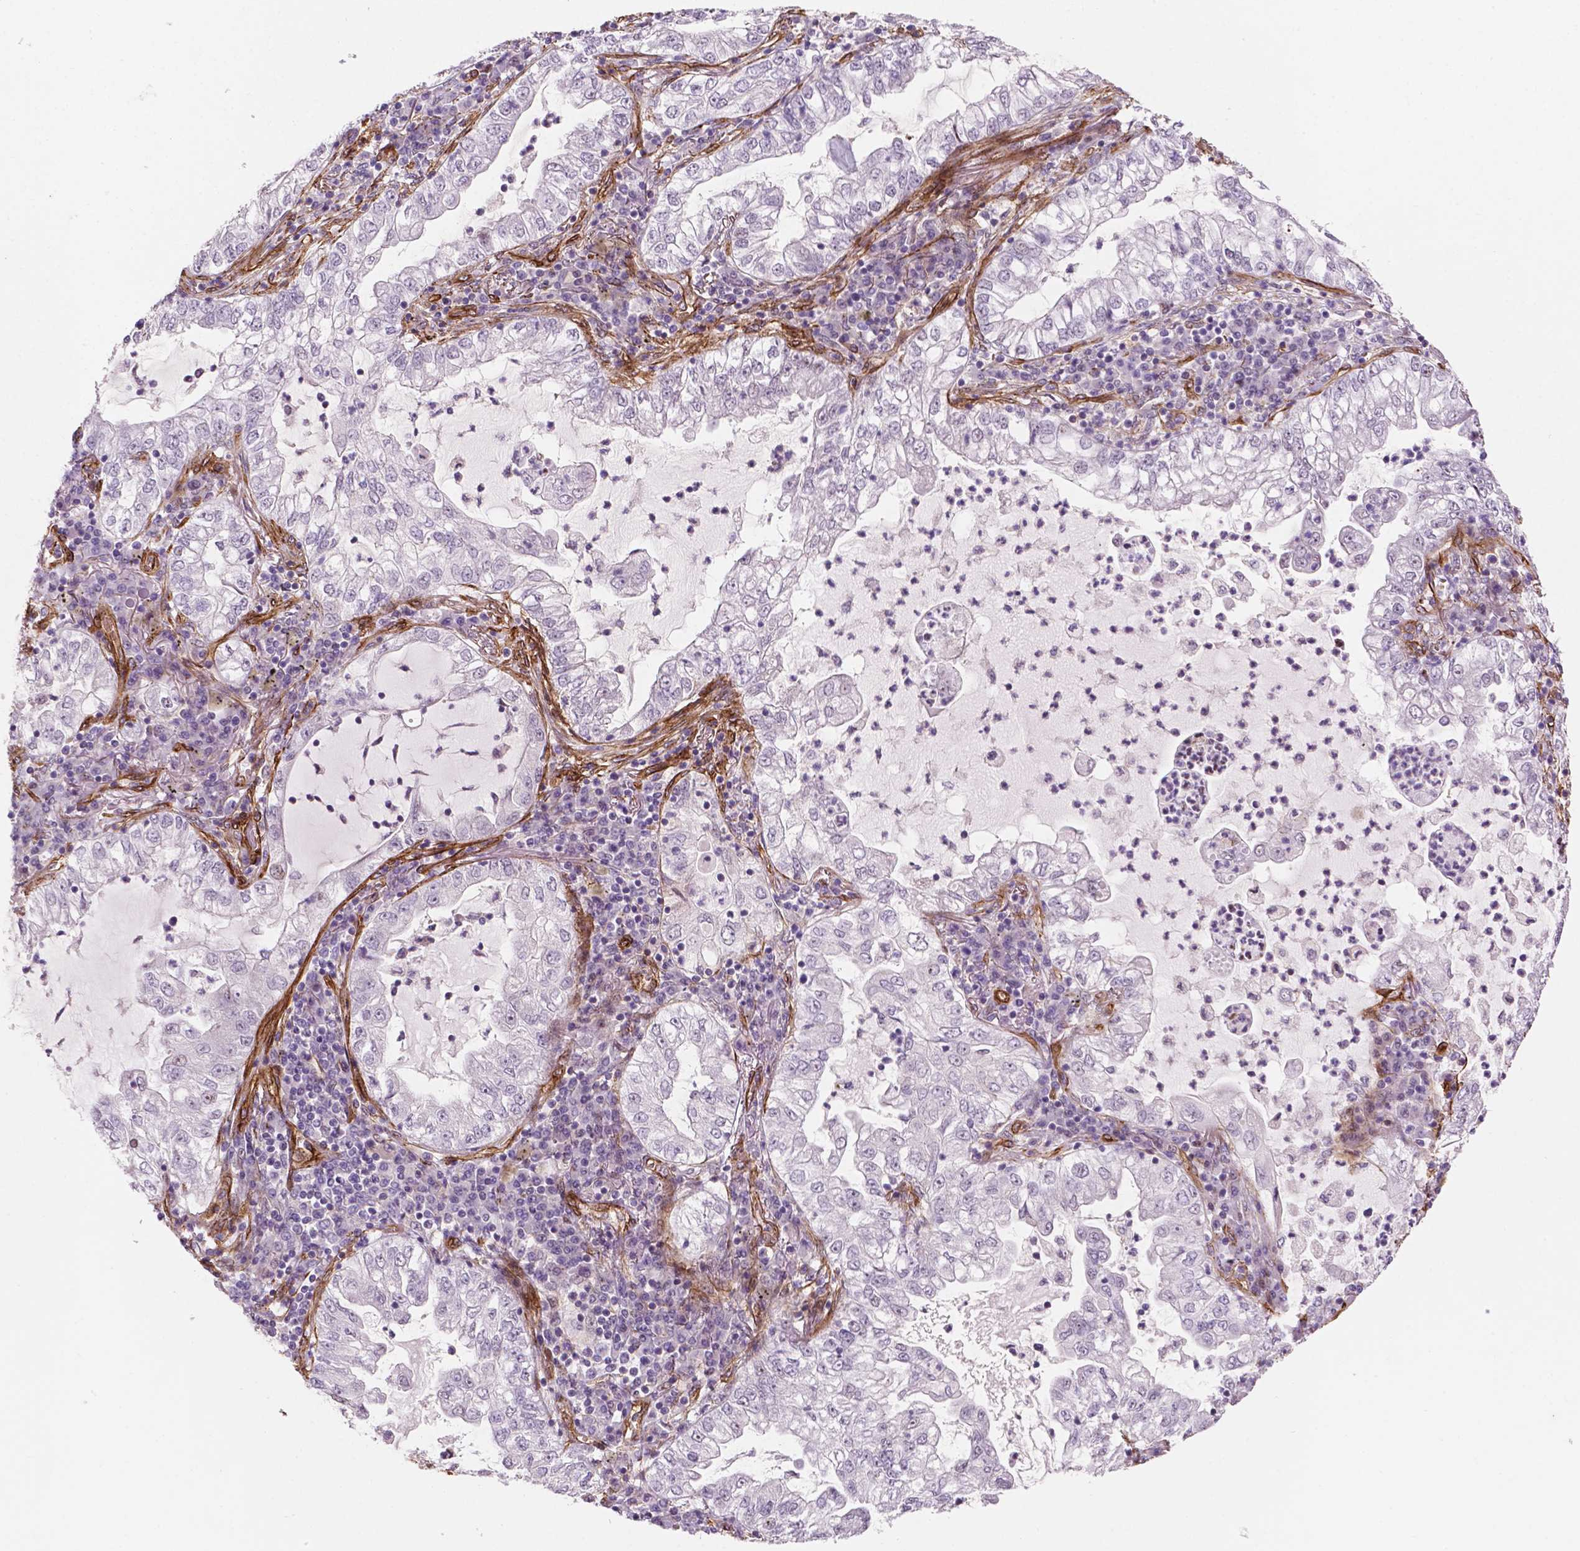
{"staining": {"intensity": "negative", "quantity": "none", "location": "none"}, "tissue": "lung cancer", "cell_type": "Tumor cells", "image_type": "cancer", "snomed": [{"axis": "morphology", "description": "Adenocarcinoma, NOS"}, {"axis": "topography", "description": "Lung"}], "caption": "A photomicrograph of lung cancer (adenocarcinoma) stained for a protein demonstrates no brown staining in tumor cells. (DAB (3,3'-diaminobenzidine) immunohistochemistry, high magnification).", "gene": "EGFL8", "patient": {"sex": "female", "age": 73}}